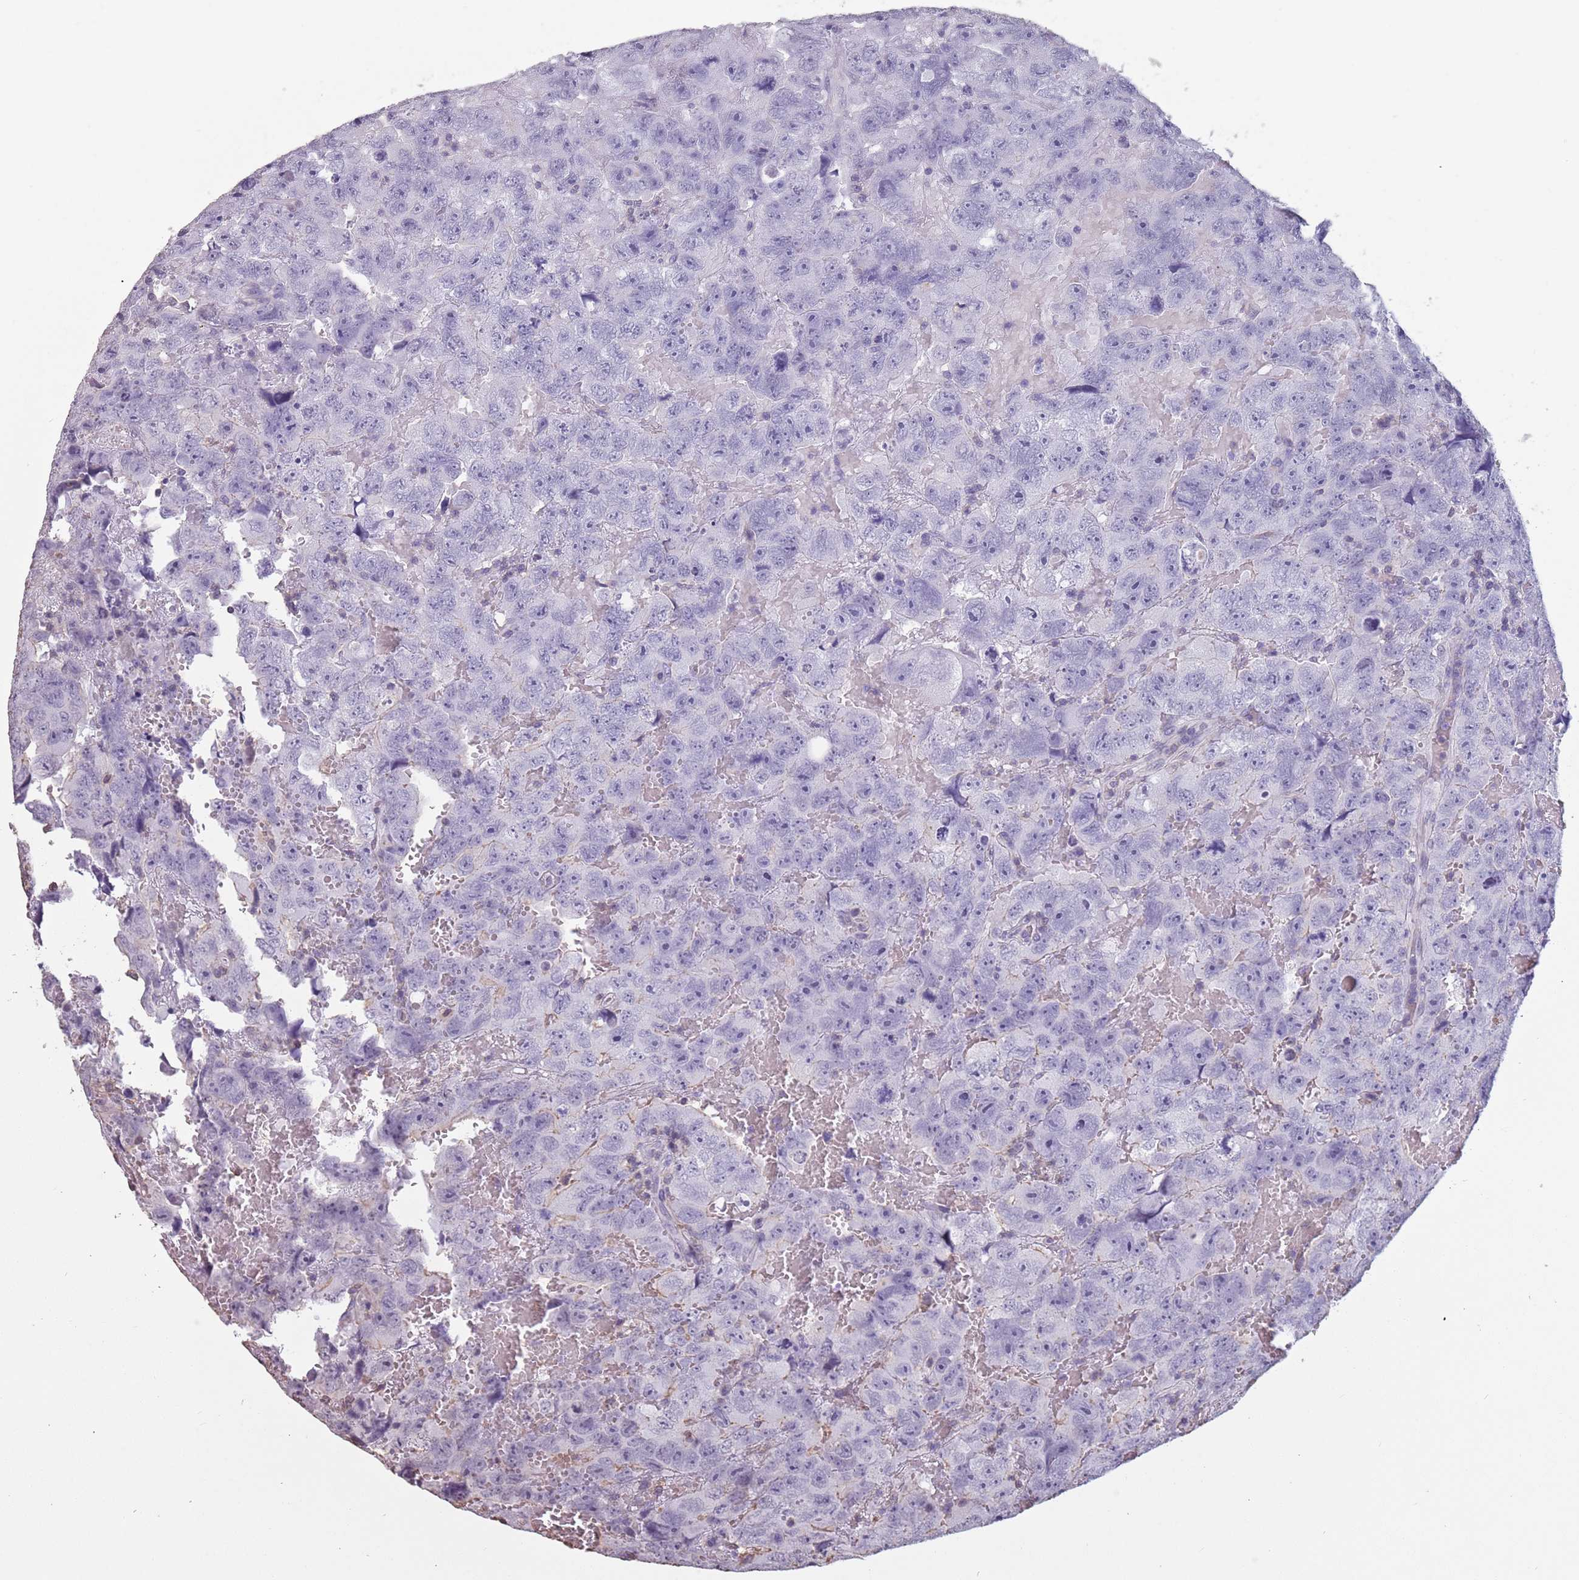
{"staining": {"intensity": "negative", "quantity": "none", "location": "none"}, "tissue": "testis cancer", "cell_type": "Tumor cells", "image_type": "cancer", "snomed": [{"axis": "morphology", "description": "Carcinoma, Embryonal, NOS"}, {"axis": "topography", "description": "Testis"}], "caption": "Protein analysis of embryonal carcinoma (testis) demonstrates no significant expression in tumor cells.", "gene": "SUN5", "patient": {"sex": "male", "age": 45}}